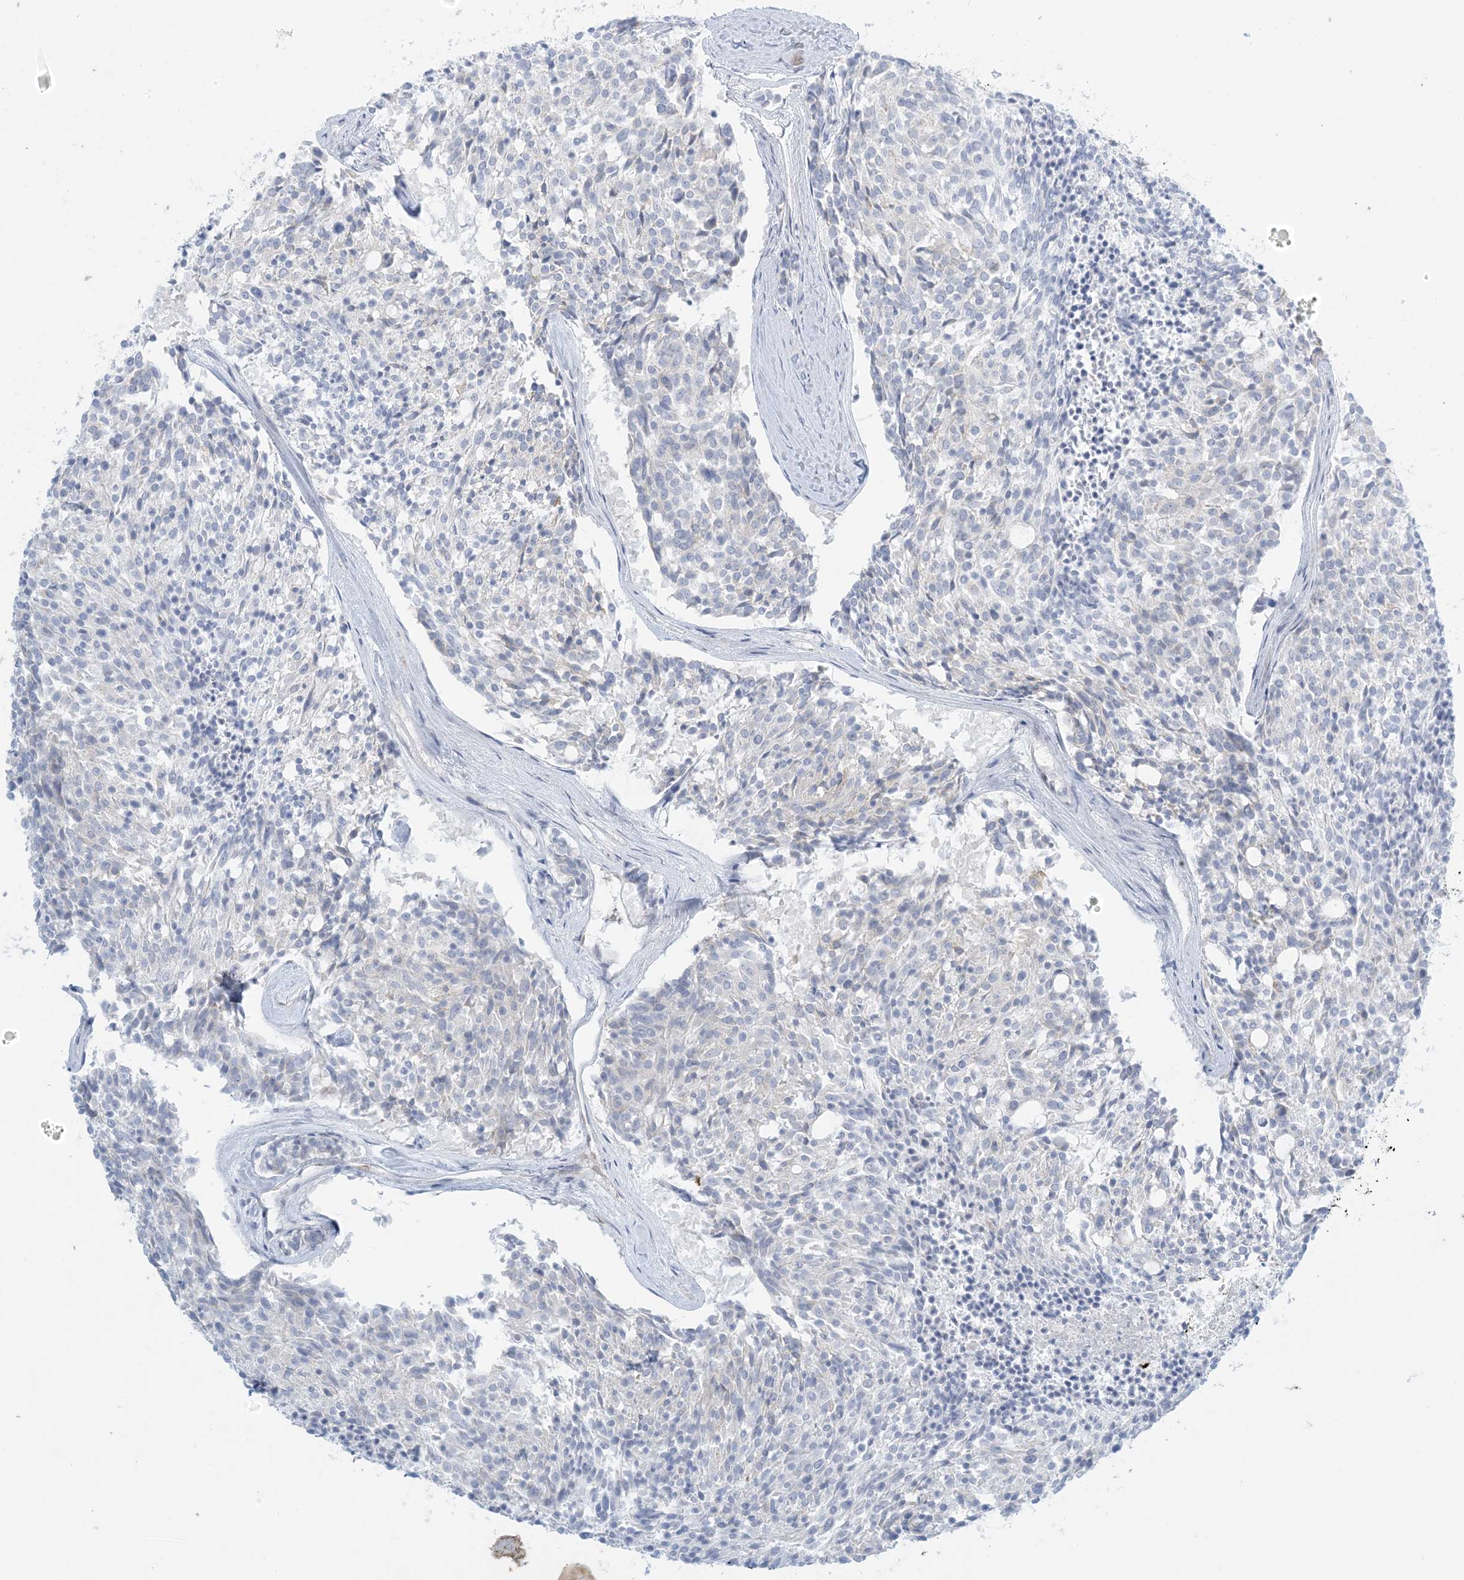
{"staining": {"intensity": "negative", "quantity": "none", "location": "none"}, "tissue": "carcinoid", "cell_type": "Tumor cells", "image_type": "cancer", "snomed": [{"axis": "morphology", "description": "Carcinoid, malignant, NOS"}, {"axis": "topography", "description": "Pancreas"}], "caption": "Tumor cells show no significant expression in malignant carcinoid.", "gene": "ZDHHC4", "patient": {"sex": "female", "age": 54}}